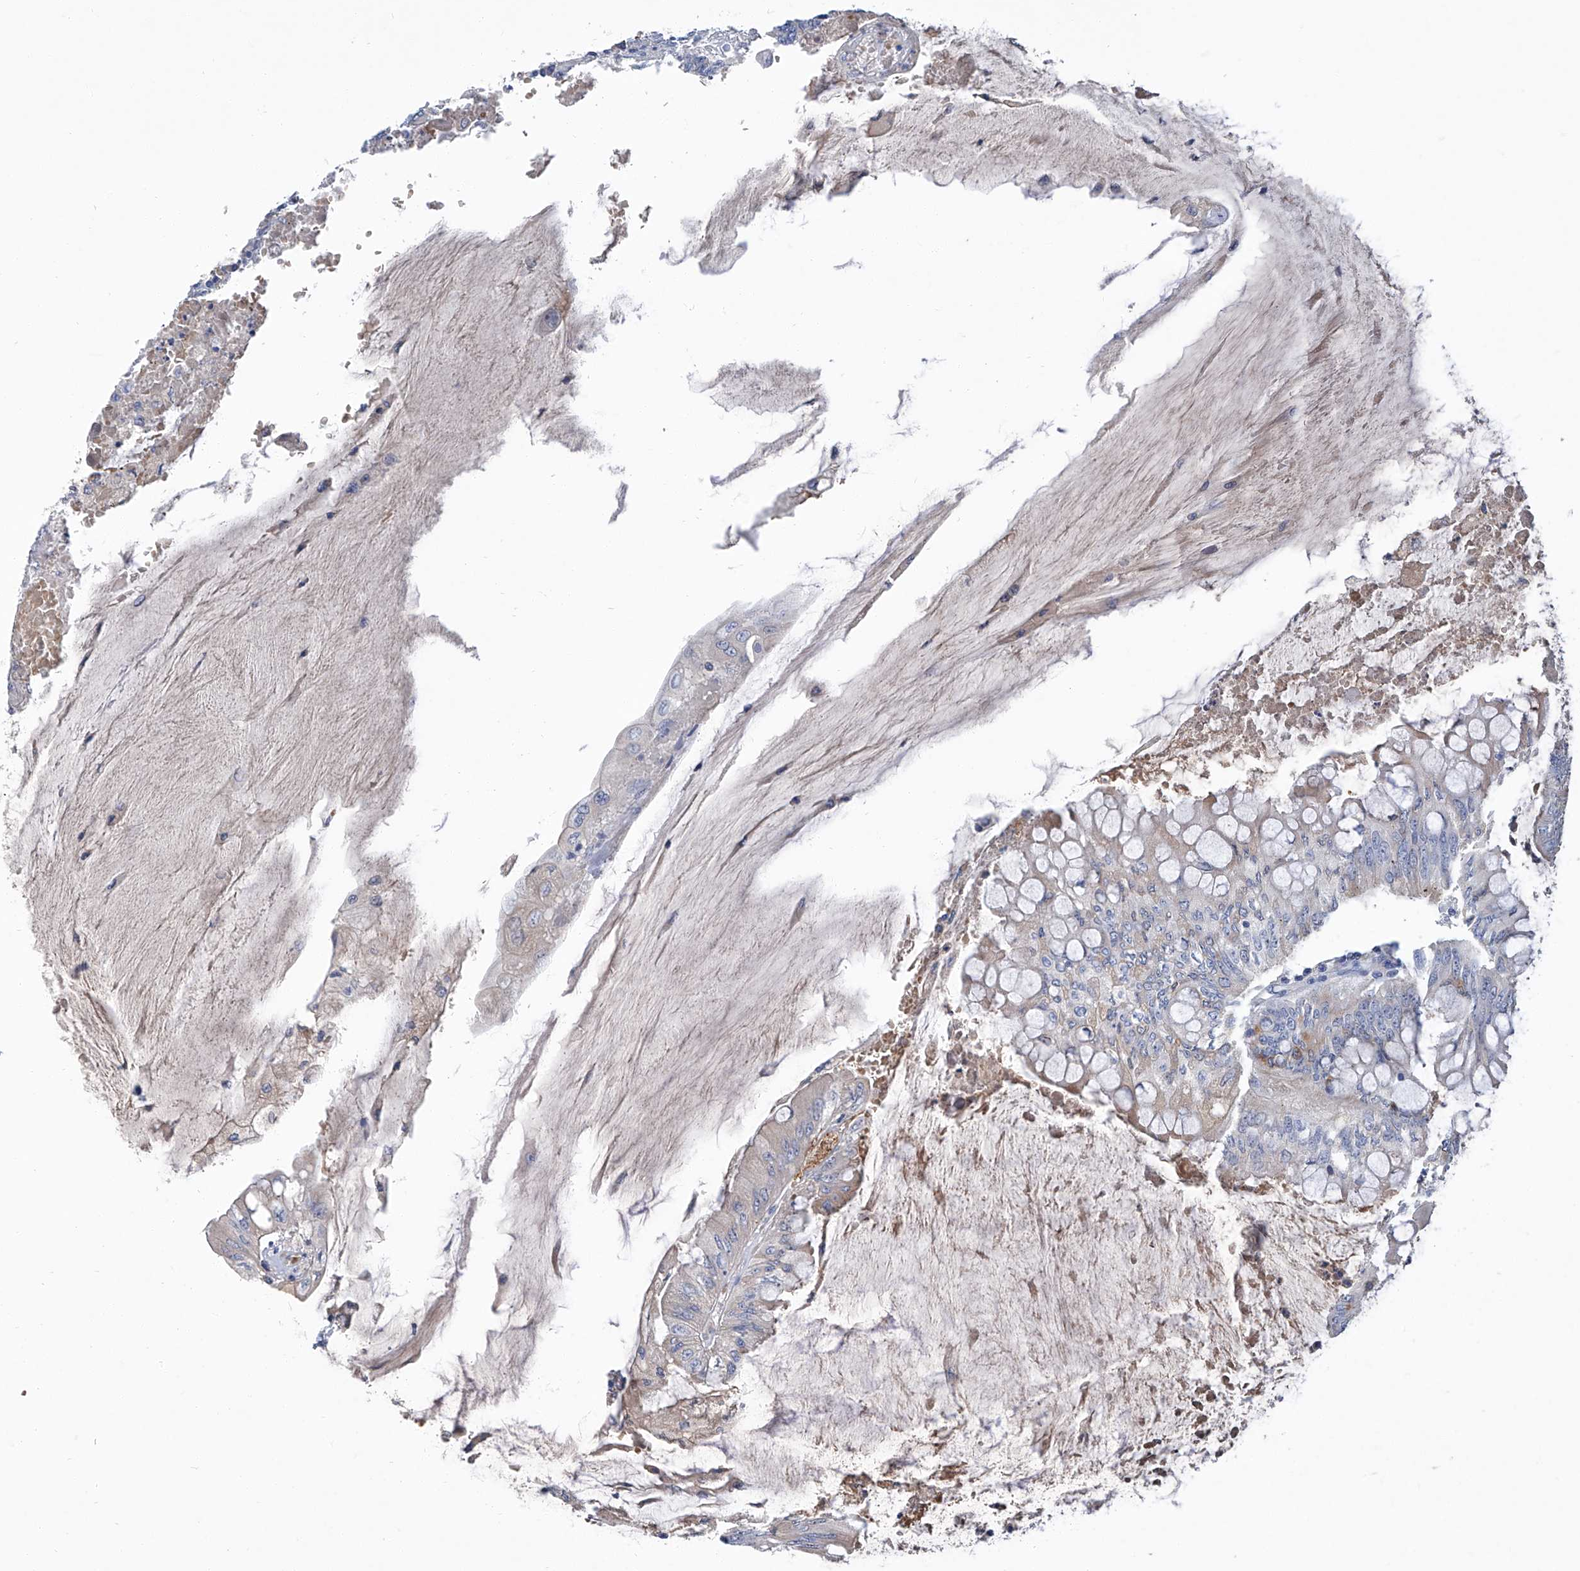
{"staining": {"intensity": "negative", "quantity": "none", "location": "none"}, "tissue": "colorectal cancer", "cell_type": "Tumor cells", "image_type": "cancer", "snomed": [{"axis": "morphology", "description": "Adenoma, NOS"}, {"axis": "morphology", "description": "Adenocarcinoma, NOS"}, {"axis": "topography", "description": "Colon"}], "caption": "This image is of colorectal cancer stained with IHC to label a protein in brown with the nuclei are counter-stained blue. There is no expression in tumor cells.", "gene": "GPT", "patient": {"sex": "male", "age": 79}}